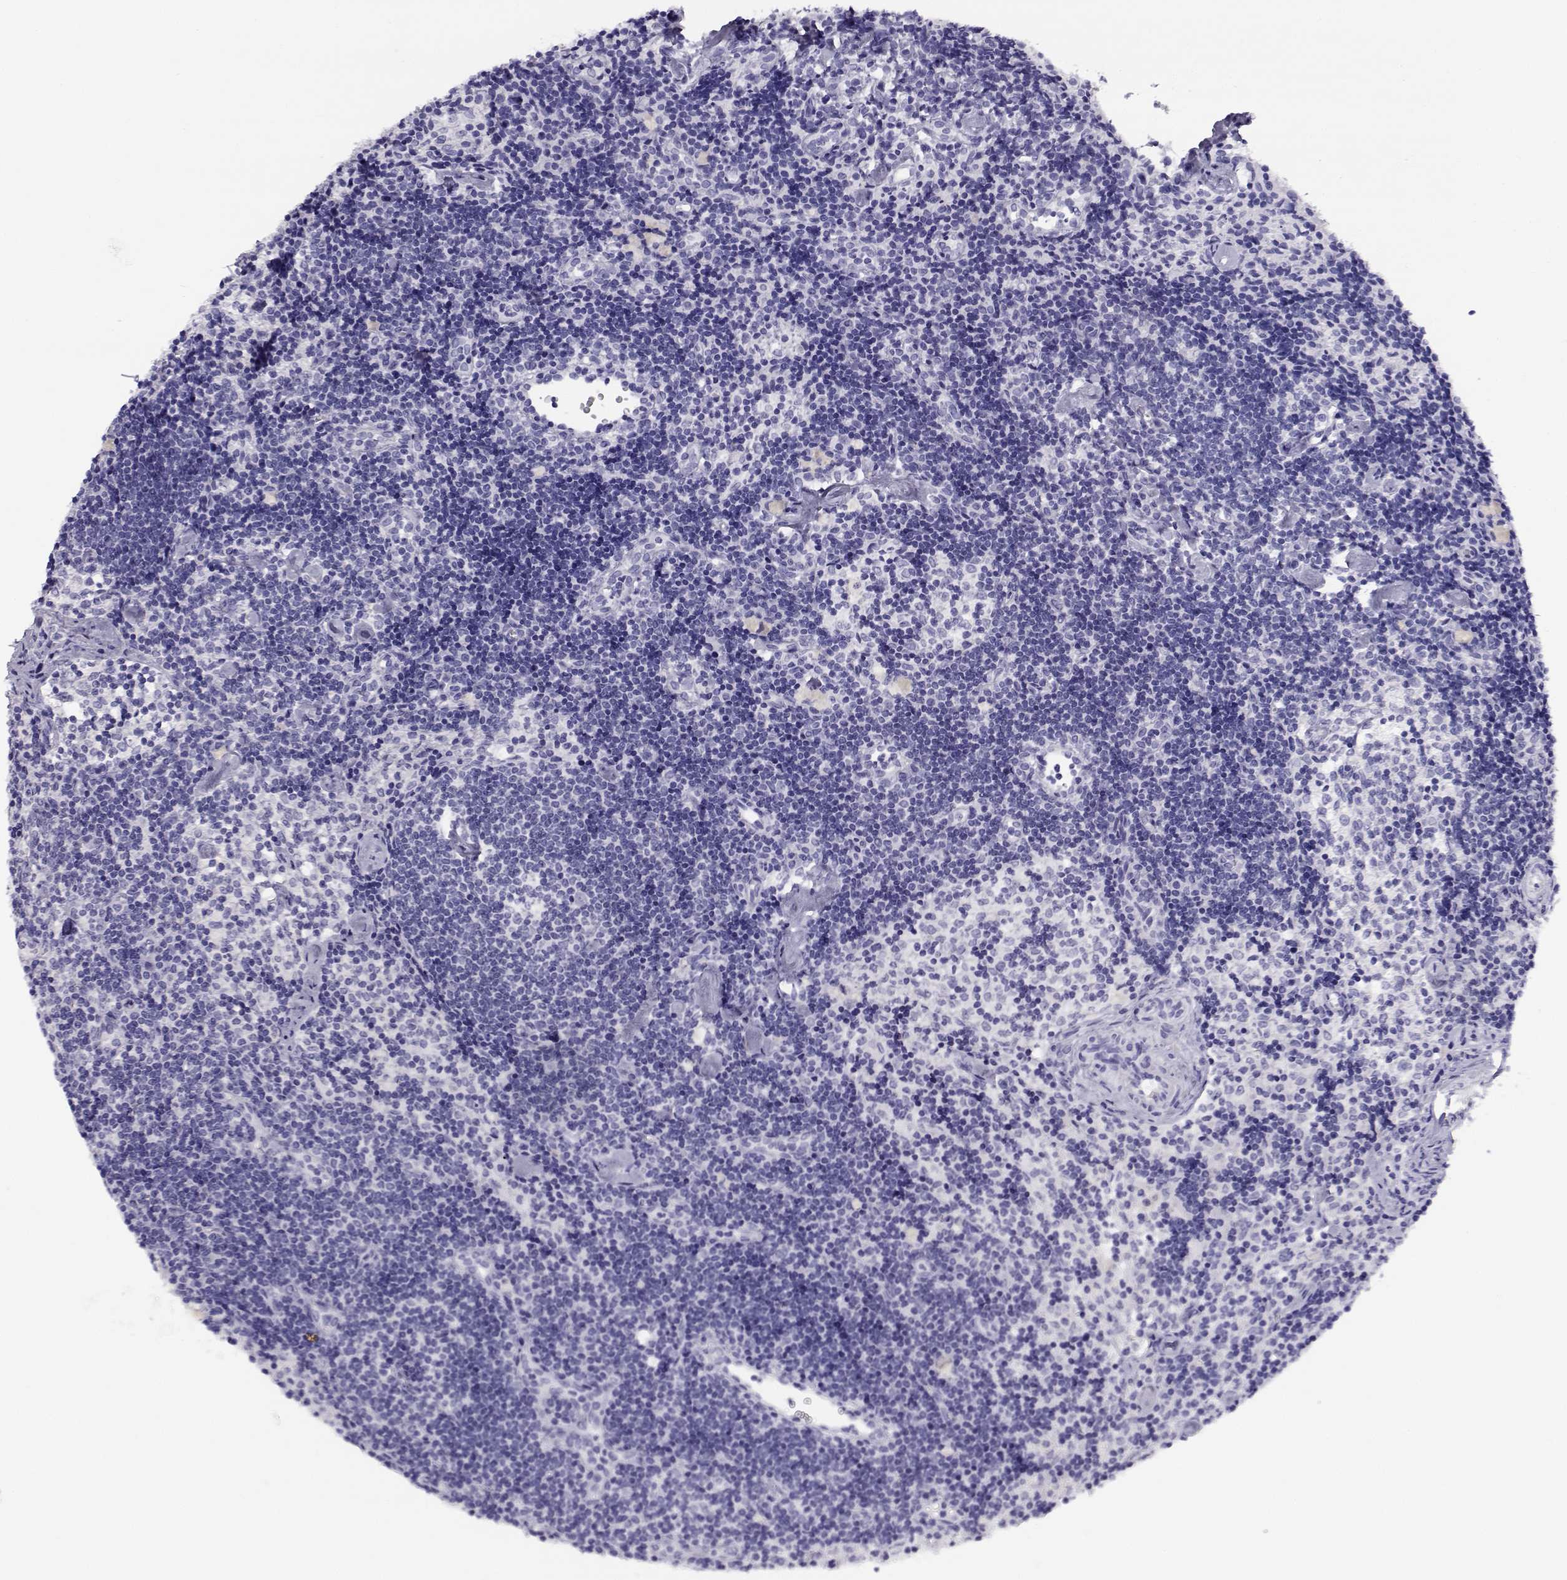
{"staining": {"intensity": "negative", "quantity": "none", "location": "none"}, "tissue": "lymph node", "cell_type": "Germinal center cells", "image_type": "normal", "snomed": [{"axis": "morphology", "description": "Normal tissue, NOS"}, {"axis": "topography", "description": "Lymph node"}], "caption": "IHC histopathology image of unremarkable lymph node: human lymph node stained with DAB (3,3'-diaminobenzidine) reveals no significant protein expression in germinal center cells.", "gene": "RHOXF2B", "patient": {"sex": "female", "age": 42}}